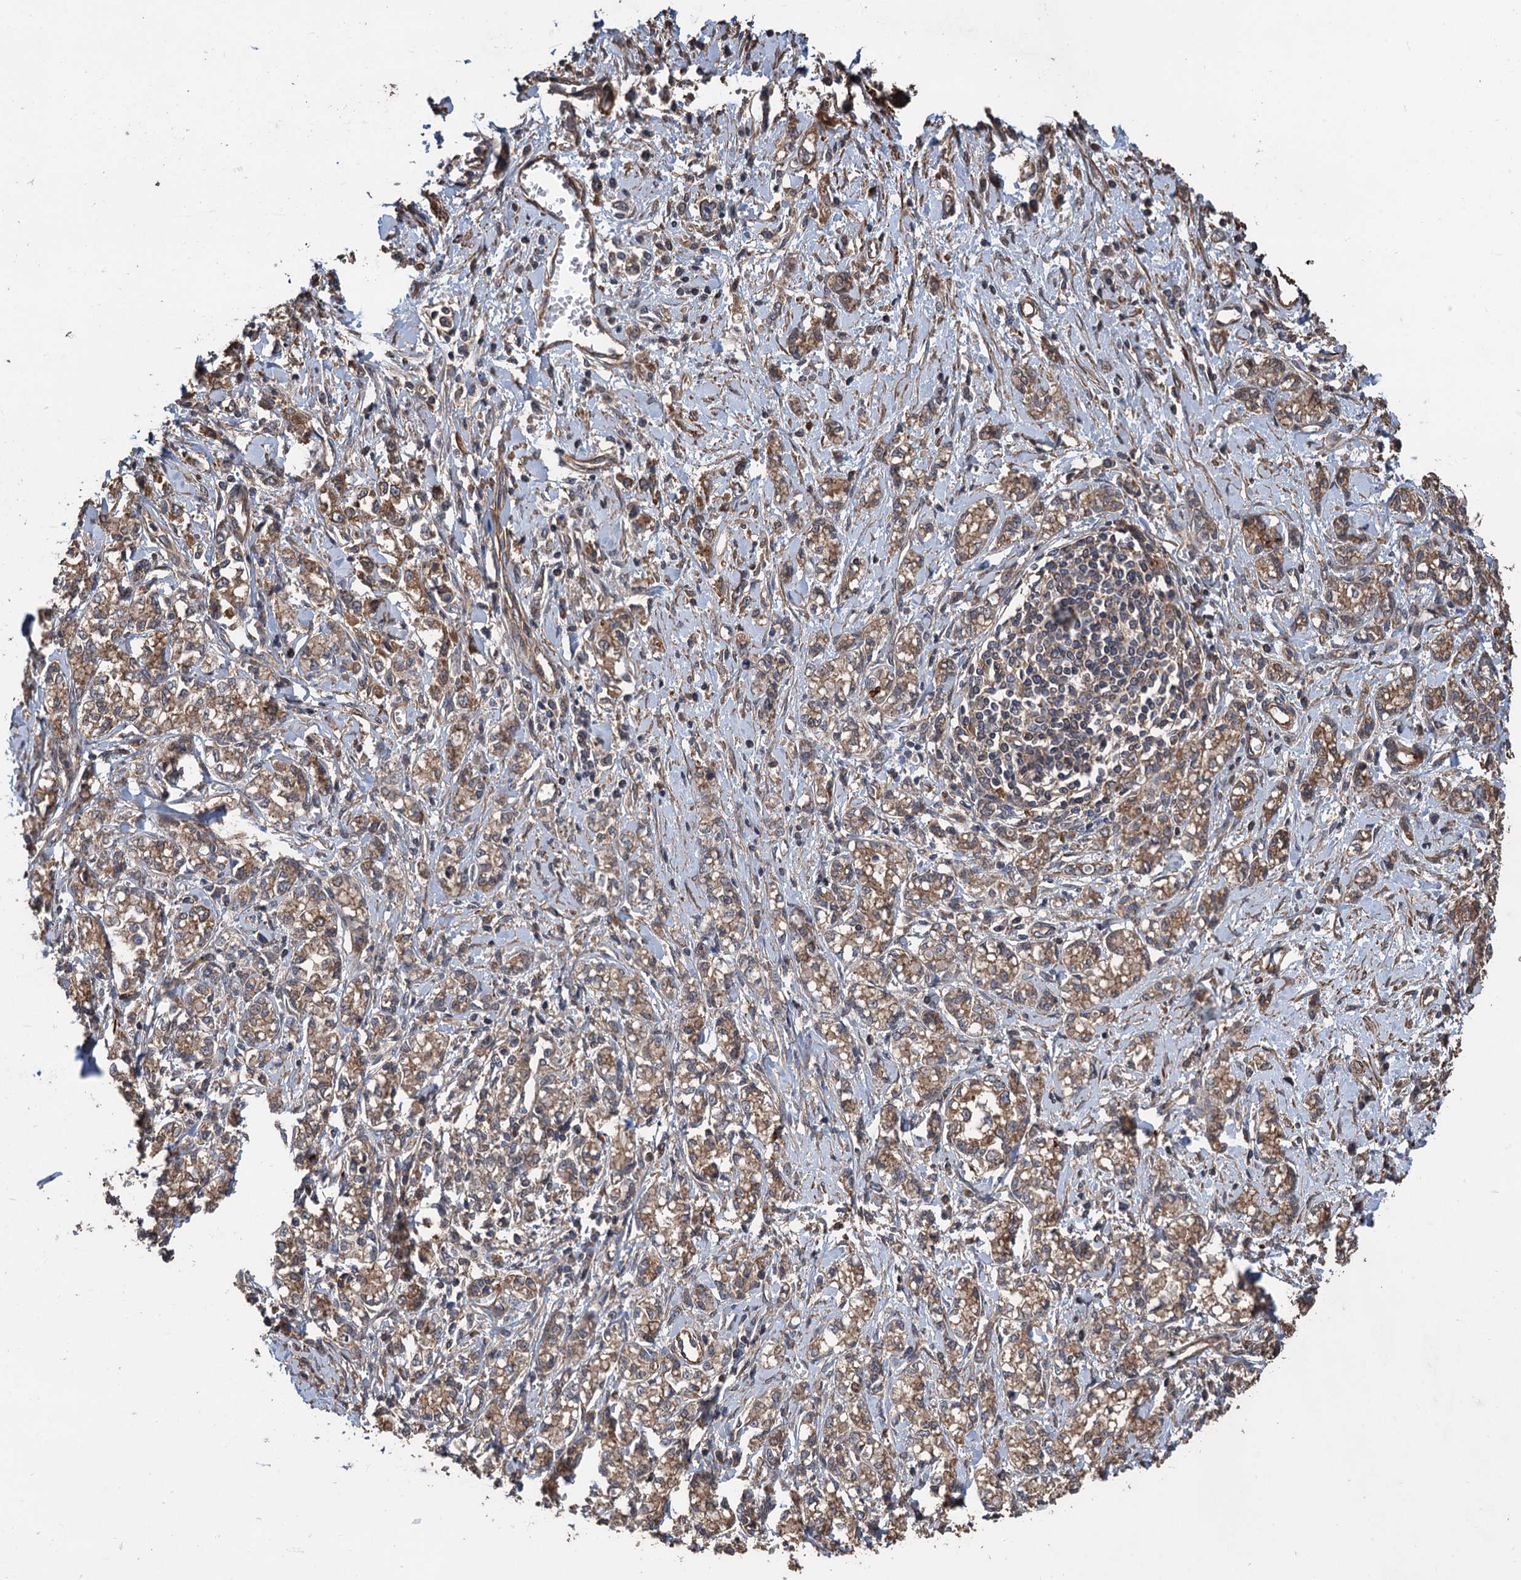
{"staining": {"intensity": "moderate", "quantity": ">75%", "location": "cytoplasmic/membranous"}, "tissue": "stomach cancer", "cell_type": "Tumor cells", "image_type": "cancer", "snomed": [{"axis": "morphology", "description": "Adenocarcinoma, NOS"}, {"axis": "topography", "description": "Stomach"}], "caption": "DAB (3,3'-diaminobenzidine) immunohistochemical staining of stomach cancer shows moderate cytoplasmic/membranous protein expression in approximately >75% of tumor cells.", "gene": "PPP4R1", "patient": {"sex": "female", "age": 76}}